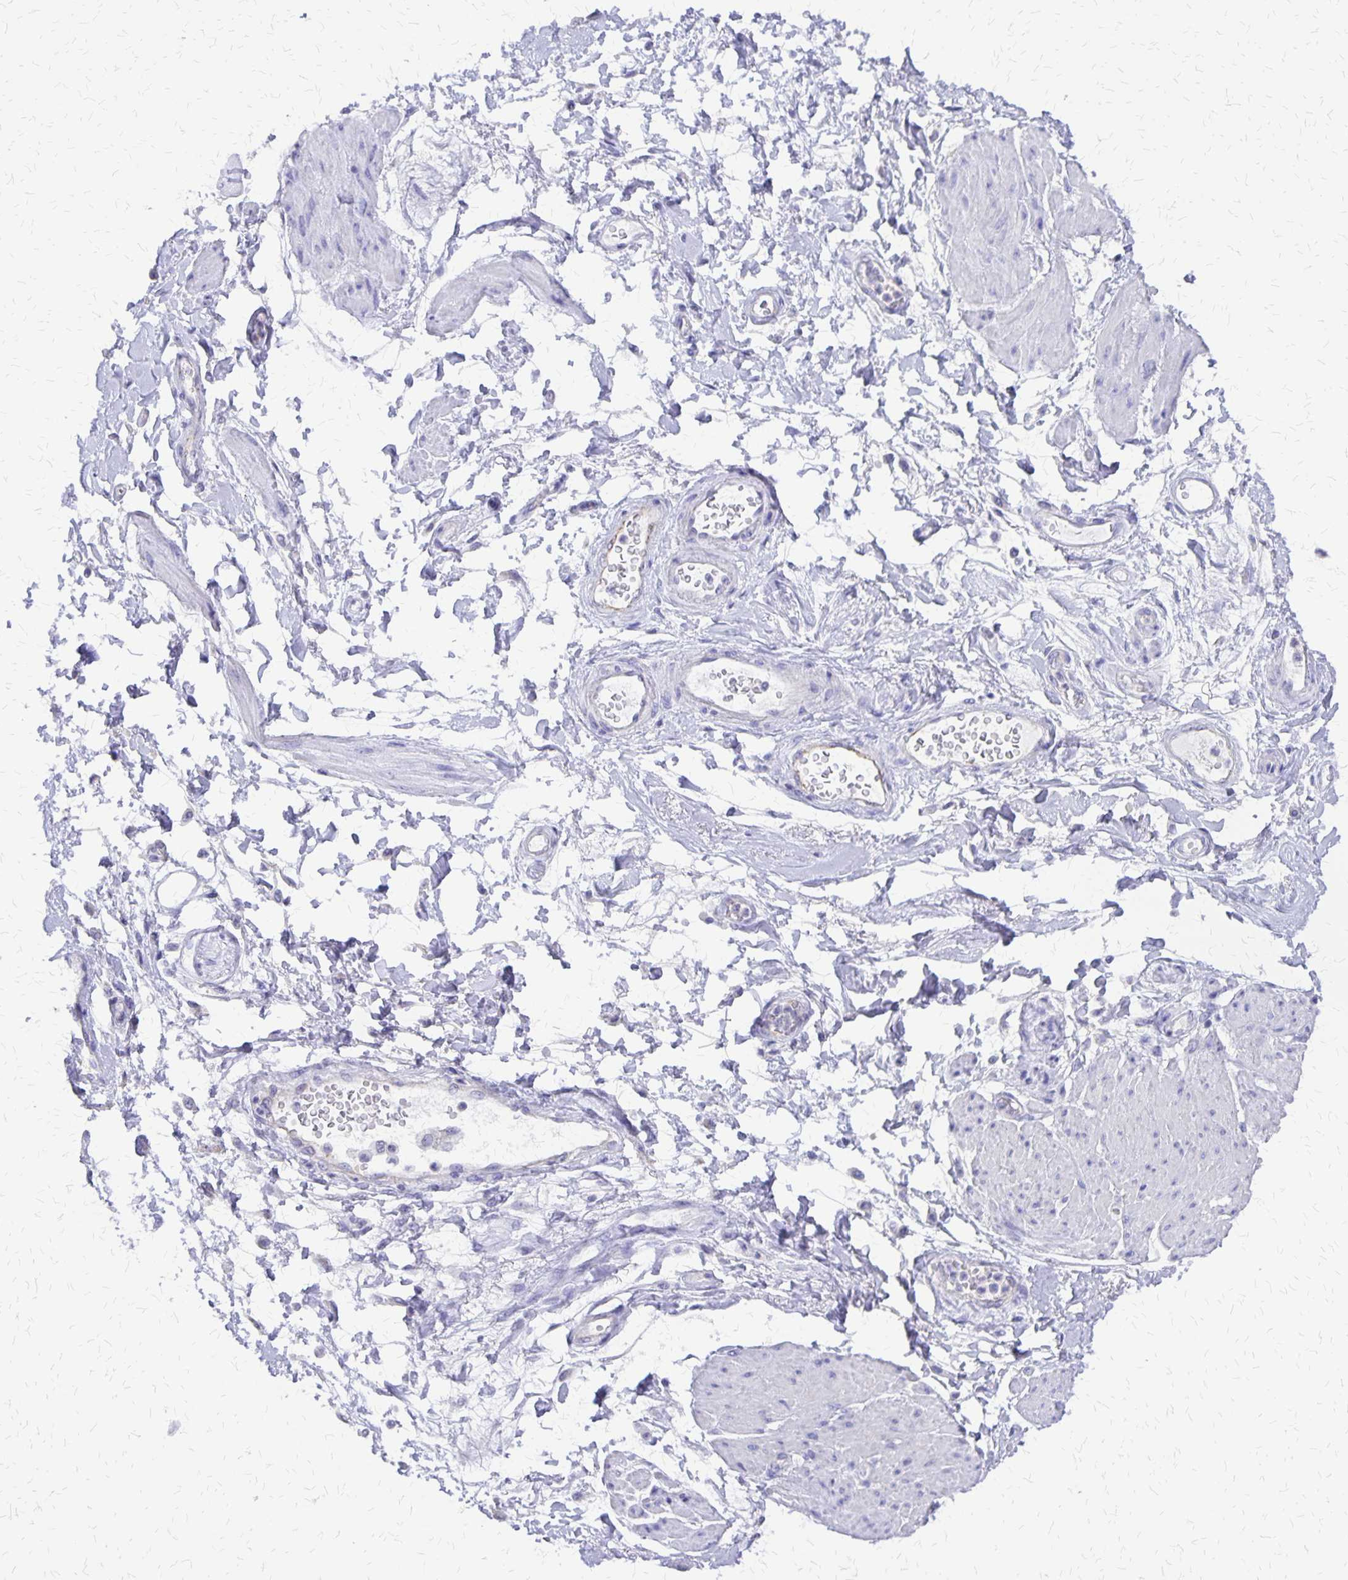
{"staining": {"intensity": "negative", "quantity": "none", "location": "none"}, "tissue": "adipose tissue", "cell_type": "Adipocytes", "image_type": "normal", "snomed": [{"axis": "morphology", "description": "Normal tissue, NOS"}, {"axis": "topography", "description": "Urinary bladder"}, {"axis": "topography", "description": "Peripheral nerve tissue"}], "caption": "A micrograph of adipose tissue stained for a protein displays no brown staining in adipocytes.", "gene": "SI", "patient": {"sex": "female", "age": 60}}